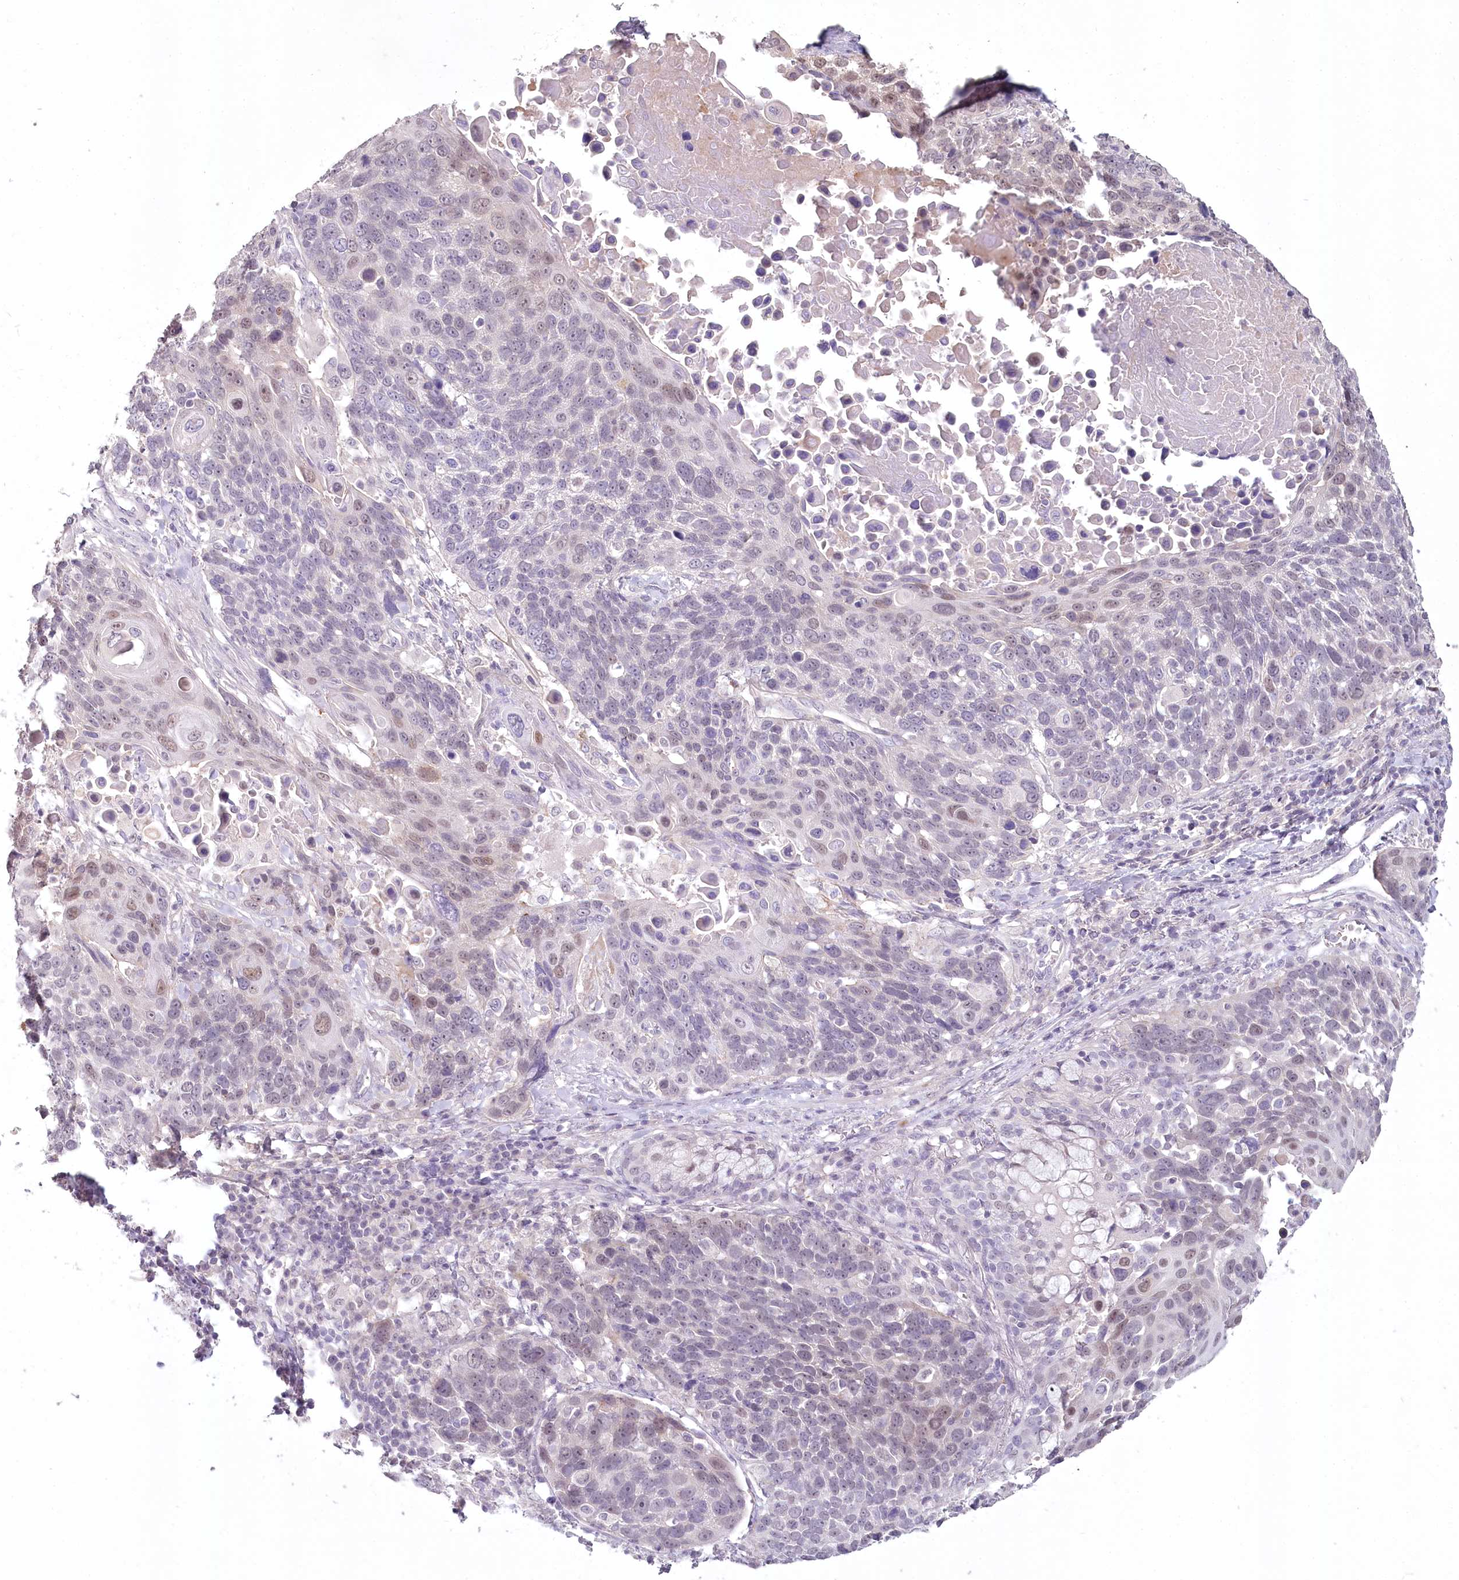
{"staining": {"intensity": "moderate", "quantity": "<25%", "location": "nuclear"}, "tissue": "lung cancer", "cell_type": "Tumor cells", "image_type": "cancer", "snomed": [{"axis": "morphology", "description": "Squamous cell carcinoma, NOS"}, {"axis": "topography", "description": "Lung"}], "caption": "Protein positivity by immunohistochemistry (IHC) displays moderate nuclear expression in approximately <25% of tumor cells in lung cancer.", "gene": "USP11", "patient": {"sex": "male", "age": 66}}